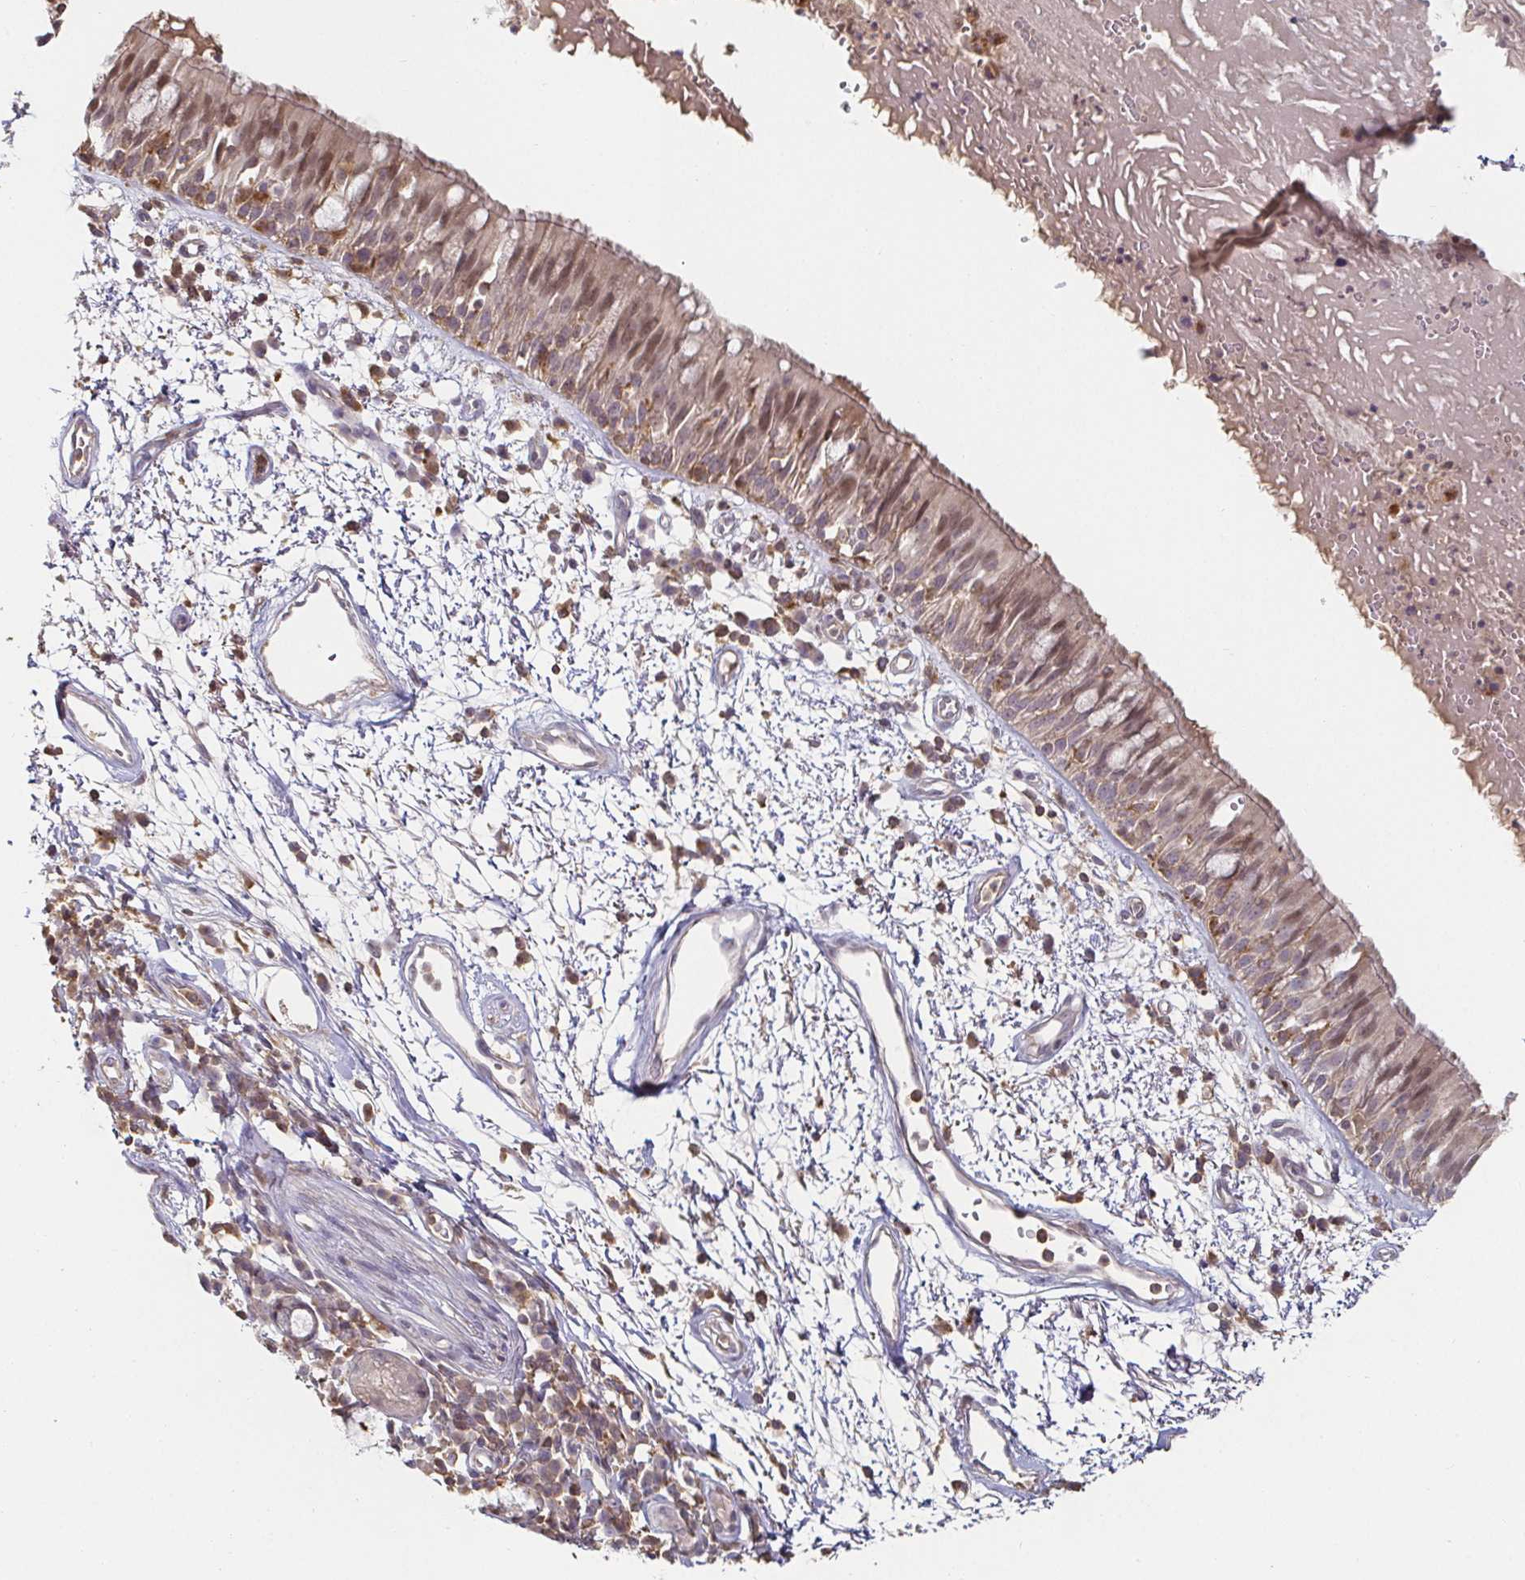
{"staining": {"intensity": "weak", "quantity": "25%-75%", "location": "cytoplasmic/membranous,nuclear"}, "tissue": "bronchus", "cell_type": "Respiratory epithelial cells", "image_type": "normal", "snomed": [{"axis": "morphology", "description": "Normal tissue, NOS"}, {"axis": "morphology", "description": "Squamous cell carcinoma, NOS"}, {"axis": "topography", "description": "Cartilage tissue"}, {"axis": "topography", "description": "Bronchus"}, {"axis": "topography", "description": "Lung"}], "caption": "Immunohistochemical staining of unremarkable bronchus demonstrates weak cytoplasmic/membranous,nuclear protein staining in approximately 25%-75% of respiratory epithelial cells.", "gene": "CDH18", "patient": {"sex": "male", "age": 66}}